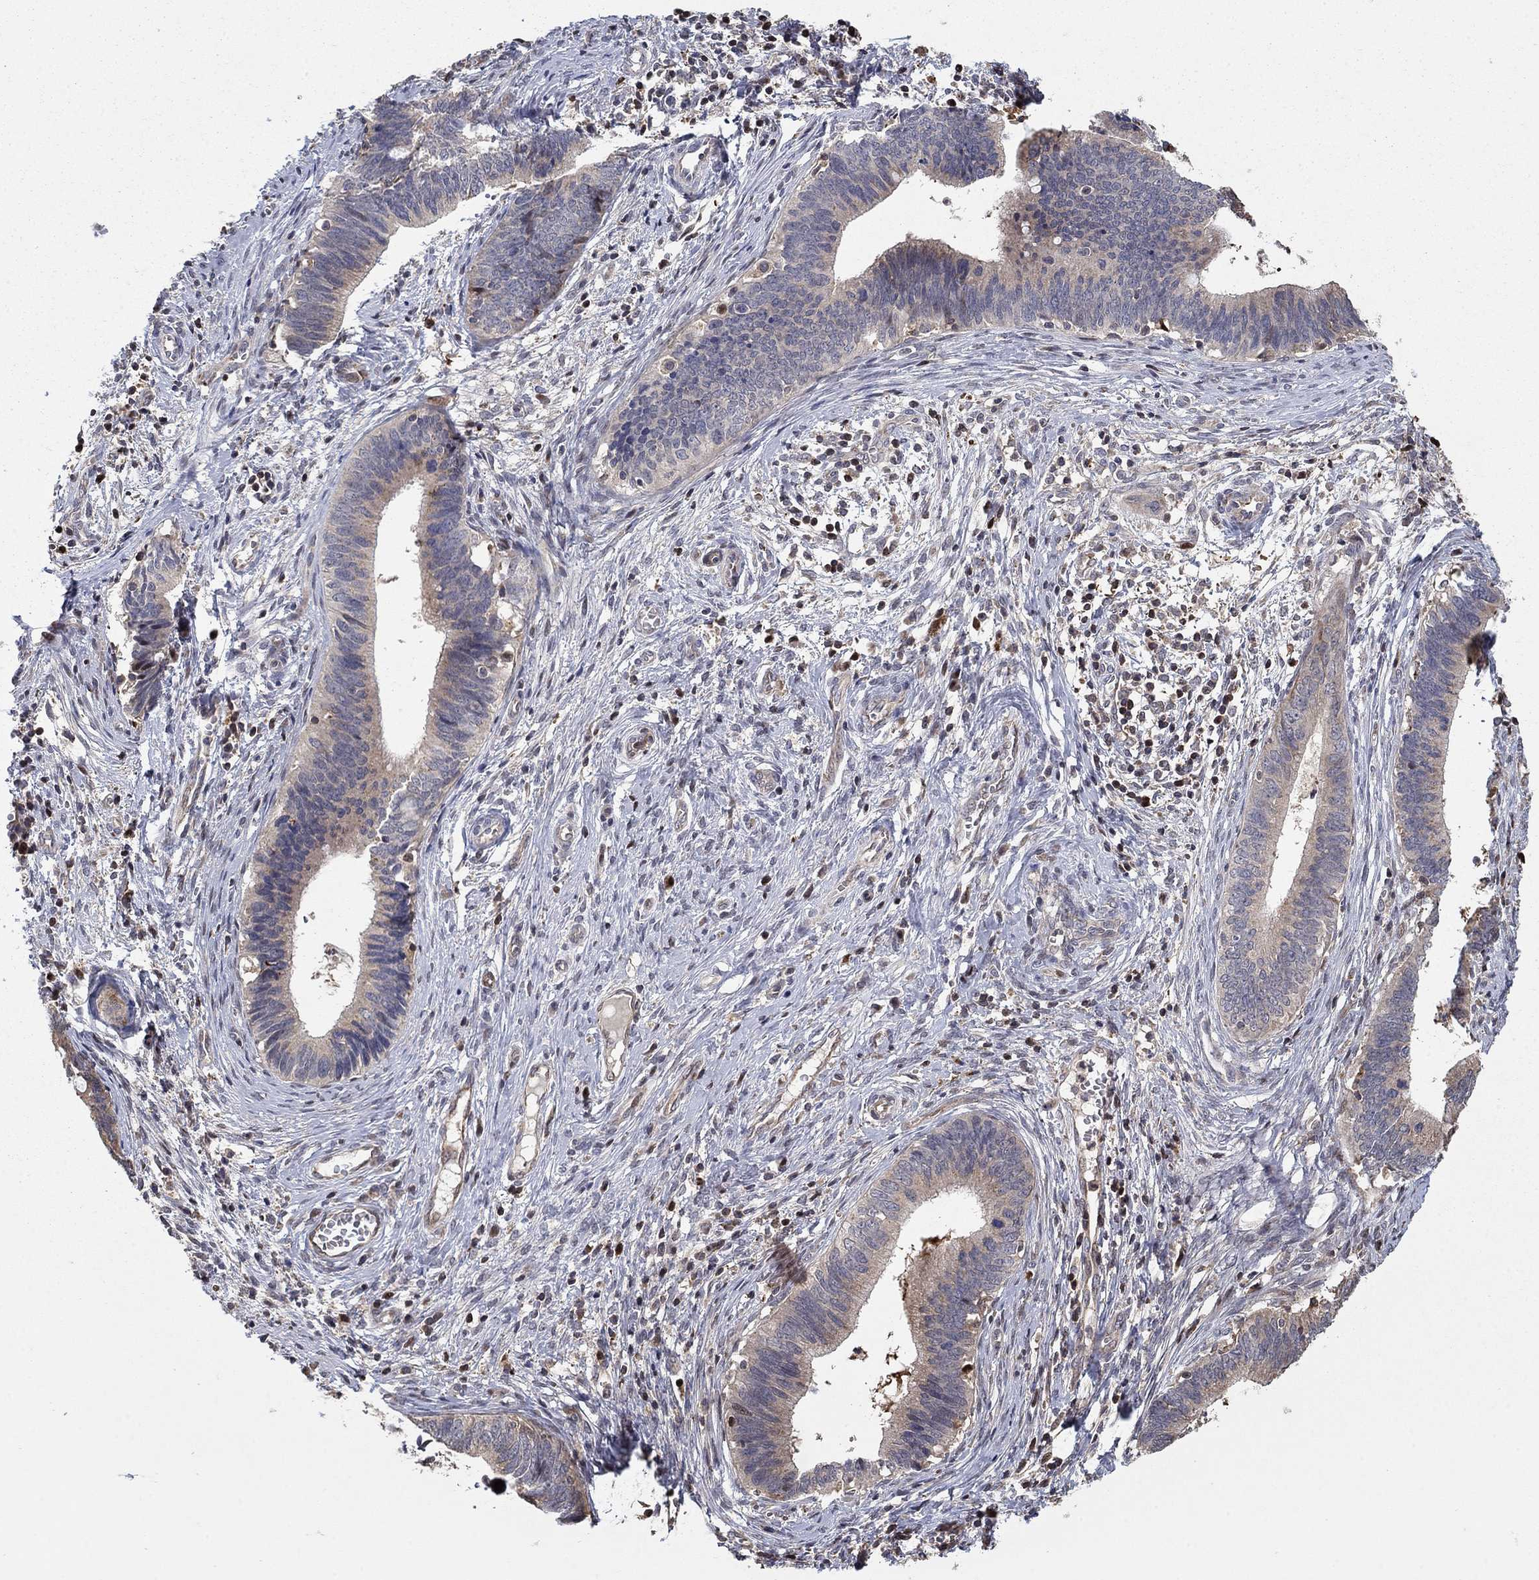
{"staining": {"intensity": "weak", "quantity": "25%-75%", "location": "cytoplasmic/membranous"}, "tissue": "cervical cancer", "cell_type": "Tumor cells", "image_type": "cancer", "snomed": [{"axis": "morphology", "description": "Adenocarcinoma, NOS"}, {"axis": "topography", "description": "Cervix"}], "caption": "Protein expression analysis of cervical cancer (adenocarcinoma) reveals weak cytoplasmic/membranous positivity in approximately 25%-75% of tumor cells.", "gene": "LPCAT4", "patient": {"sex": "female", "age": 42}}